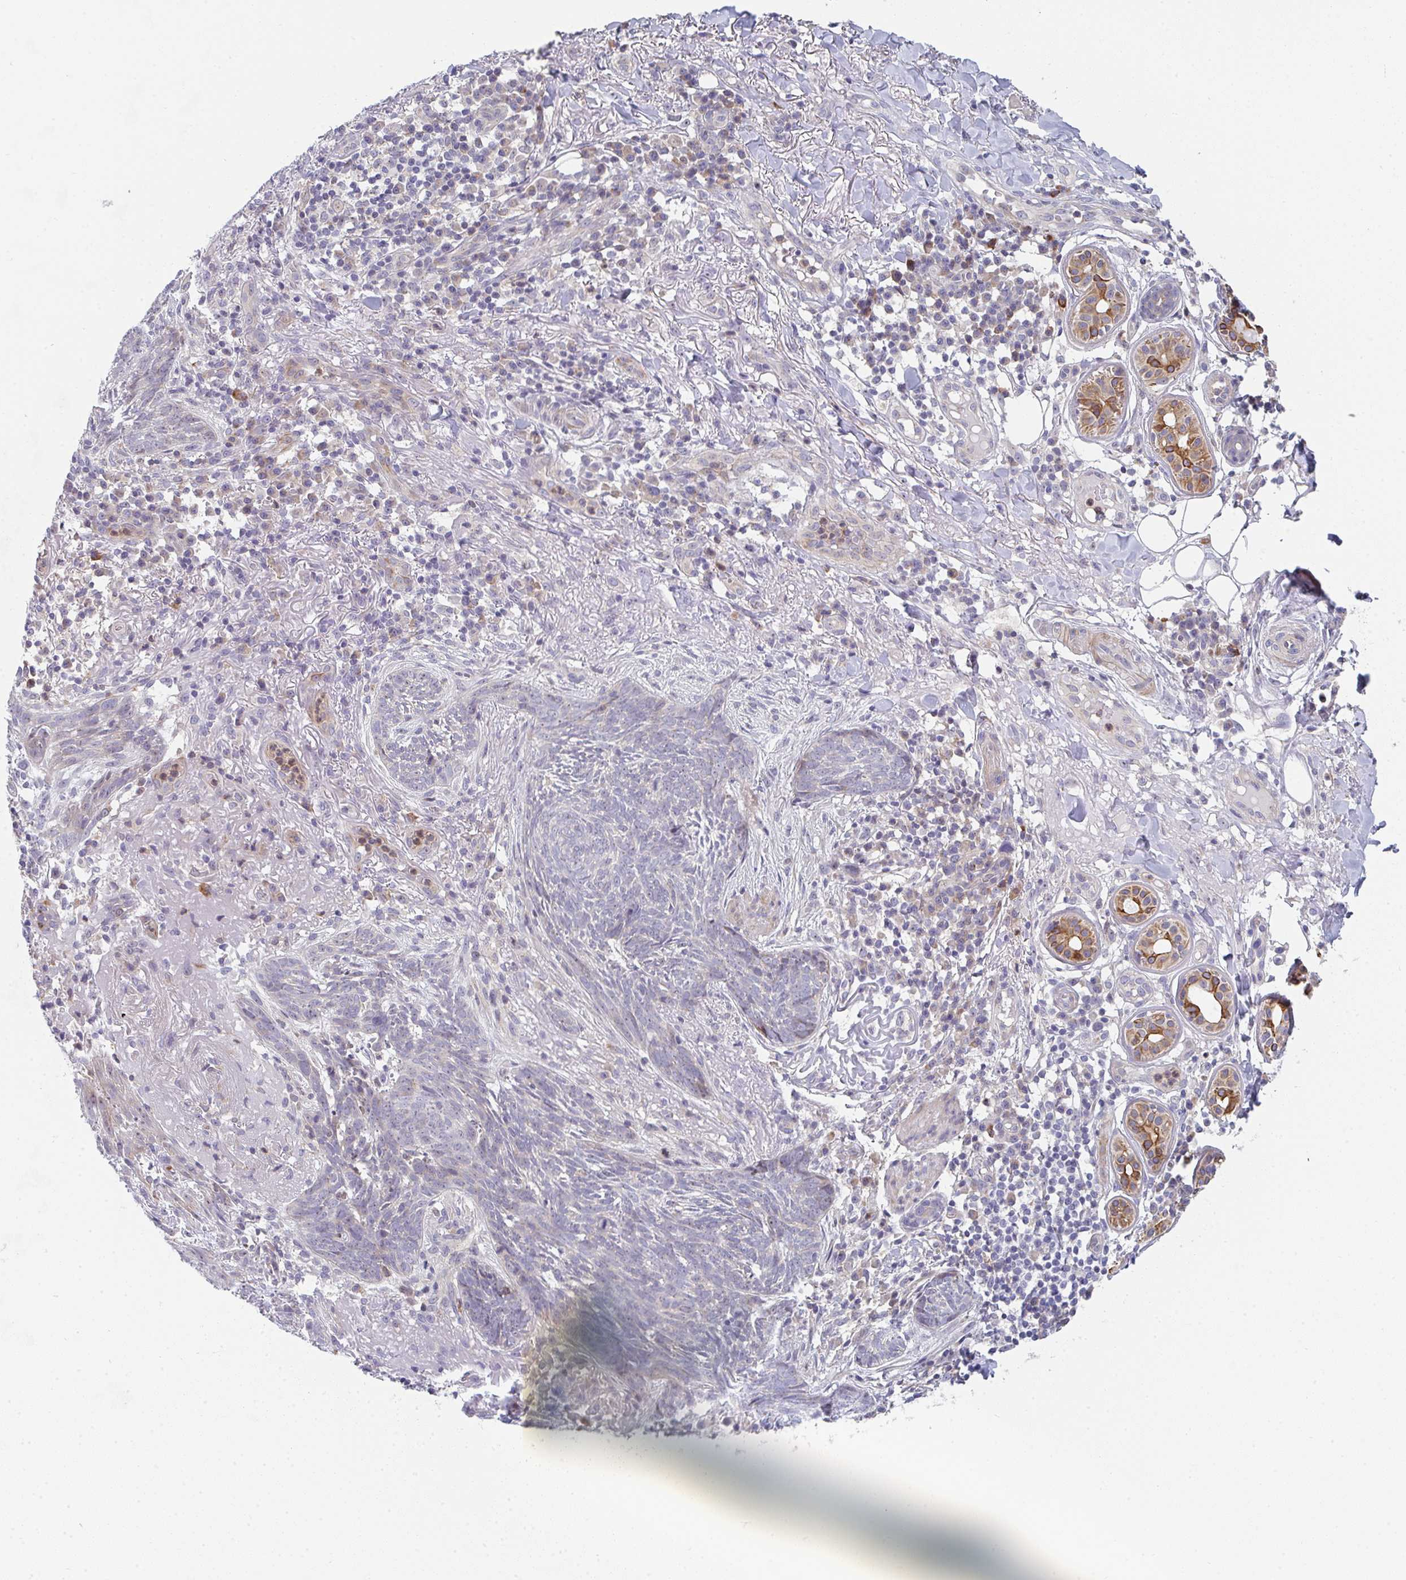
{"staining": {"intensity": "negative", "quantity": "none", "location": "none"}, "tissue": "skin cancer", "cell_type": "Tumor cells", "image_type": "cancer", "snomed": [{"axis": "morphology", "description": "Basal cell carcinoma"}, {"axis": "topography", "description": "Skin"}], "caption": "Immunohistochemical staining of human skin basal cell carcinoma reveals no significant expression in tumor cells. (DAB immunohistochemistry with hematoxylin counter stain).", "gene": "KLHL33", "patient": {"sex": "female", "age": 93}}